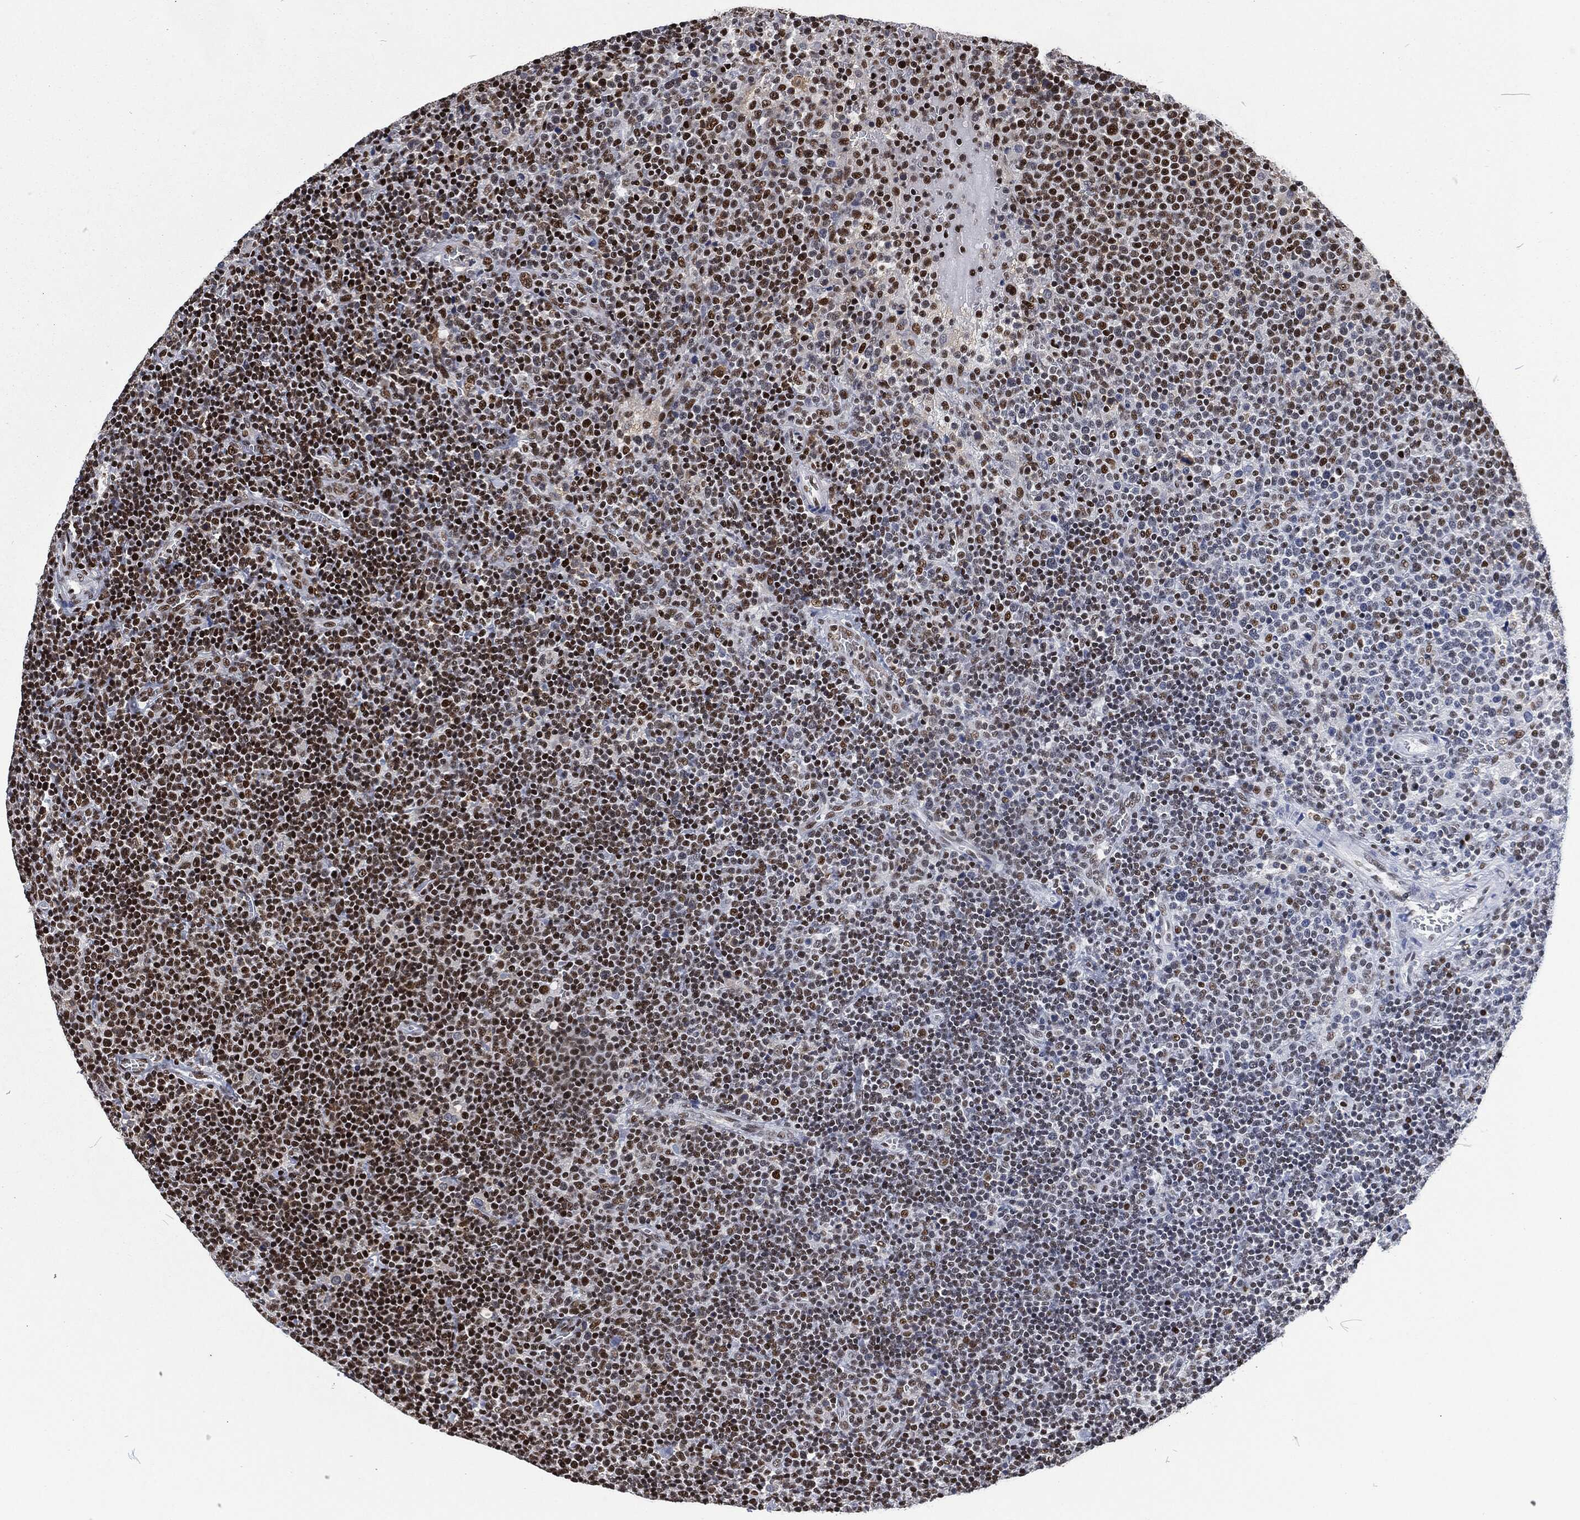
{"staining": {"intensity": "strong", "quantity": "25%-75%", "location": "nuclear"}, "tissue": "lymphoma", "cell_type": "Tumor cells", "image_type": "cancer", "snomed": [{"axis": "morphology", "description": "Malignant lymphoma, non-Hodgkin's type, High grade"}, {"axis": "topography", "description": "Lymph node"}], "caption": "A high-resolution photomicrograph shows immunohistochemistry staining of lymphoma, which demonstrates strong nuclear expression in approximately 25%-75% of tumor cells.", "gene": "DCPS", "patient": {"sex": "male", "age": 61}}